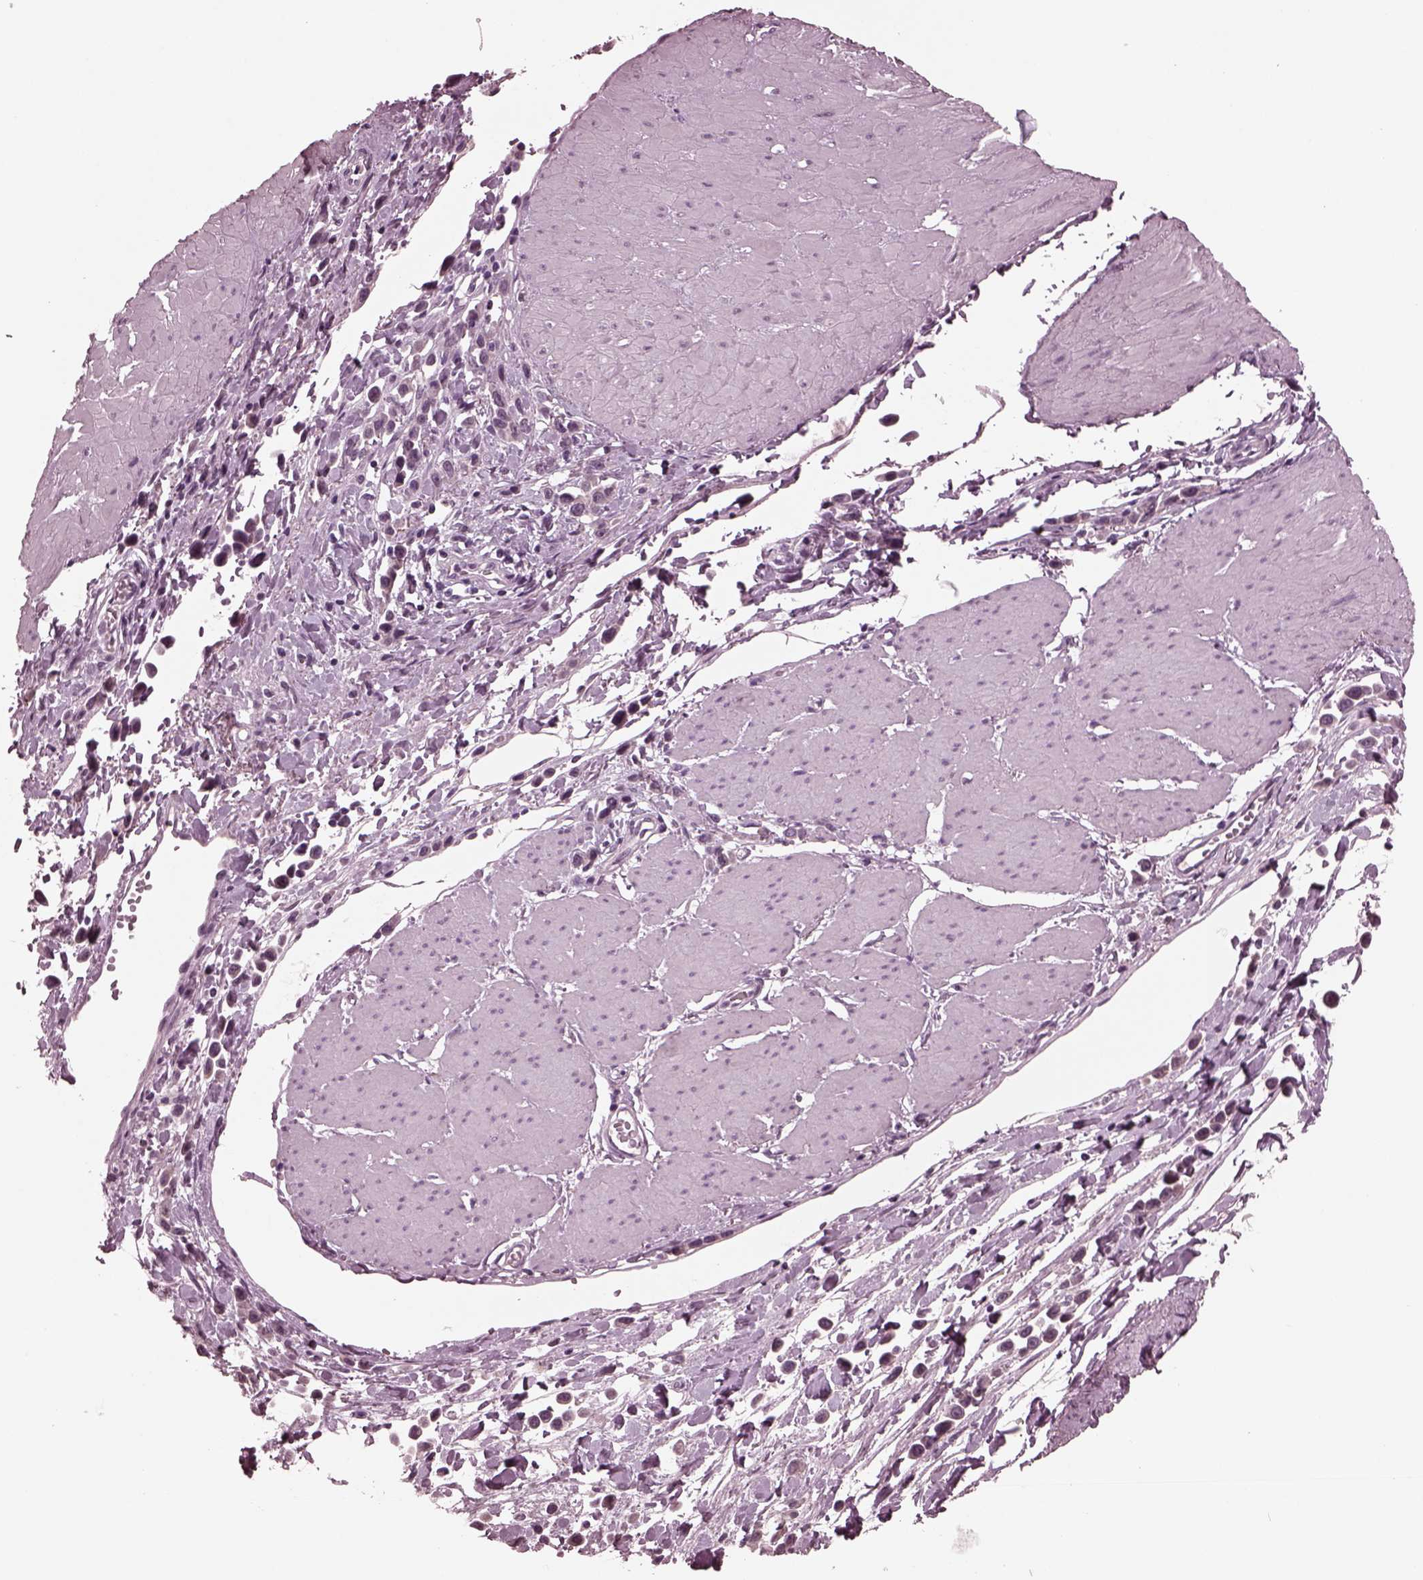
{"staining": {"intensity": "negative", "quantity": "none", "location": "none"}, "tissue": "stomach cancer", "cell_type": "Tumor cells", "image_type": "cancer", "snomed": [{"axis": "morphology", "description": "Adenocarcinoma, NOS"}, {"axis": "topography", "description": "Stomach"}], "caption": "A histopathology image of stomach cancer stained for a protein exhibits no brown staining in tumor cells. (Immunohistochemistry (ihc), brightfield microscopy, high magnification).", "gene": "MIB2", "patient": {"sex": "male", "age": 47}}